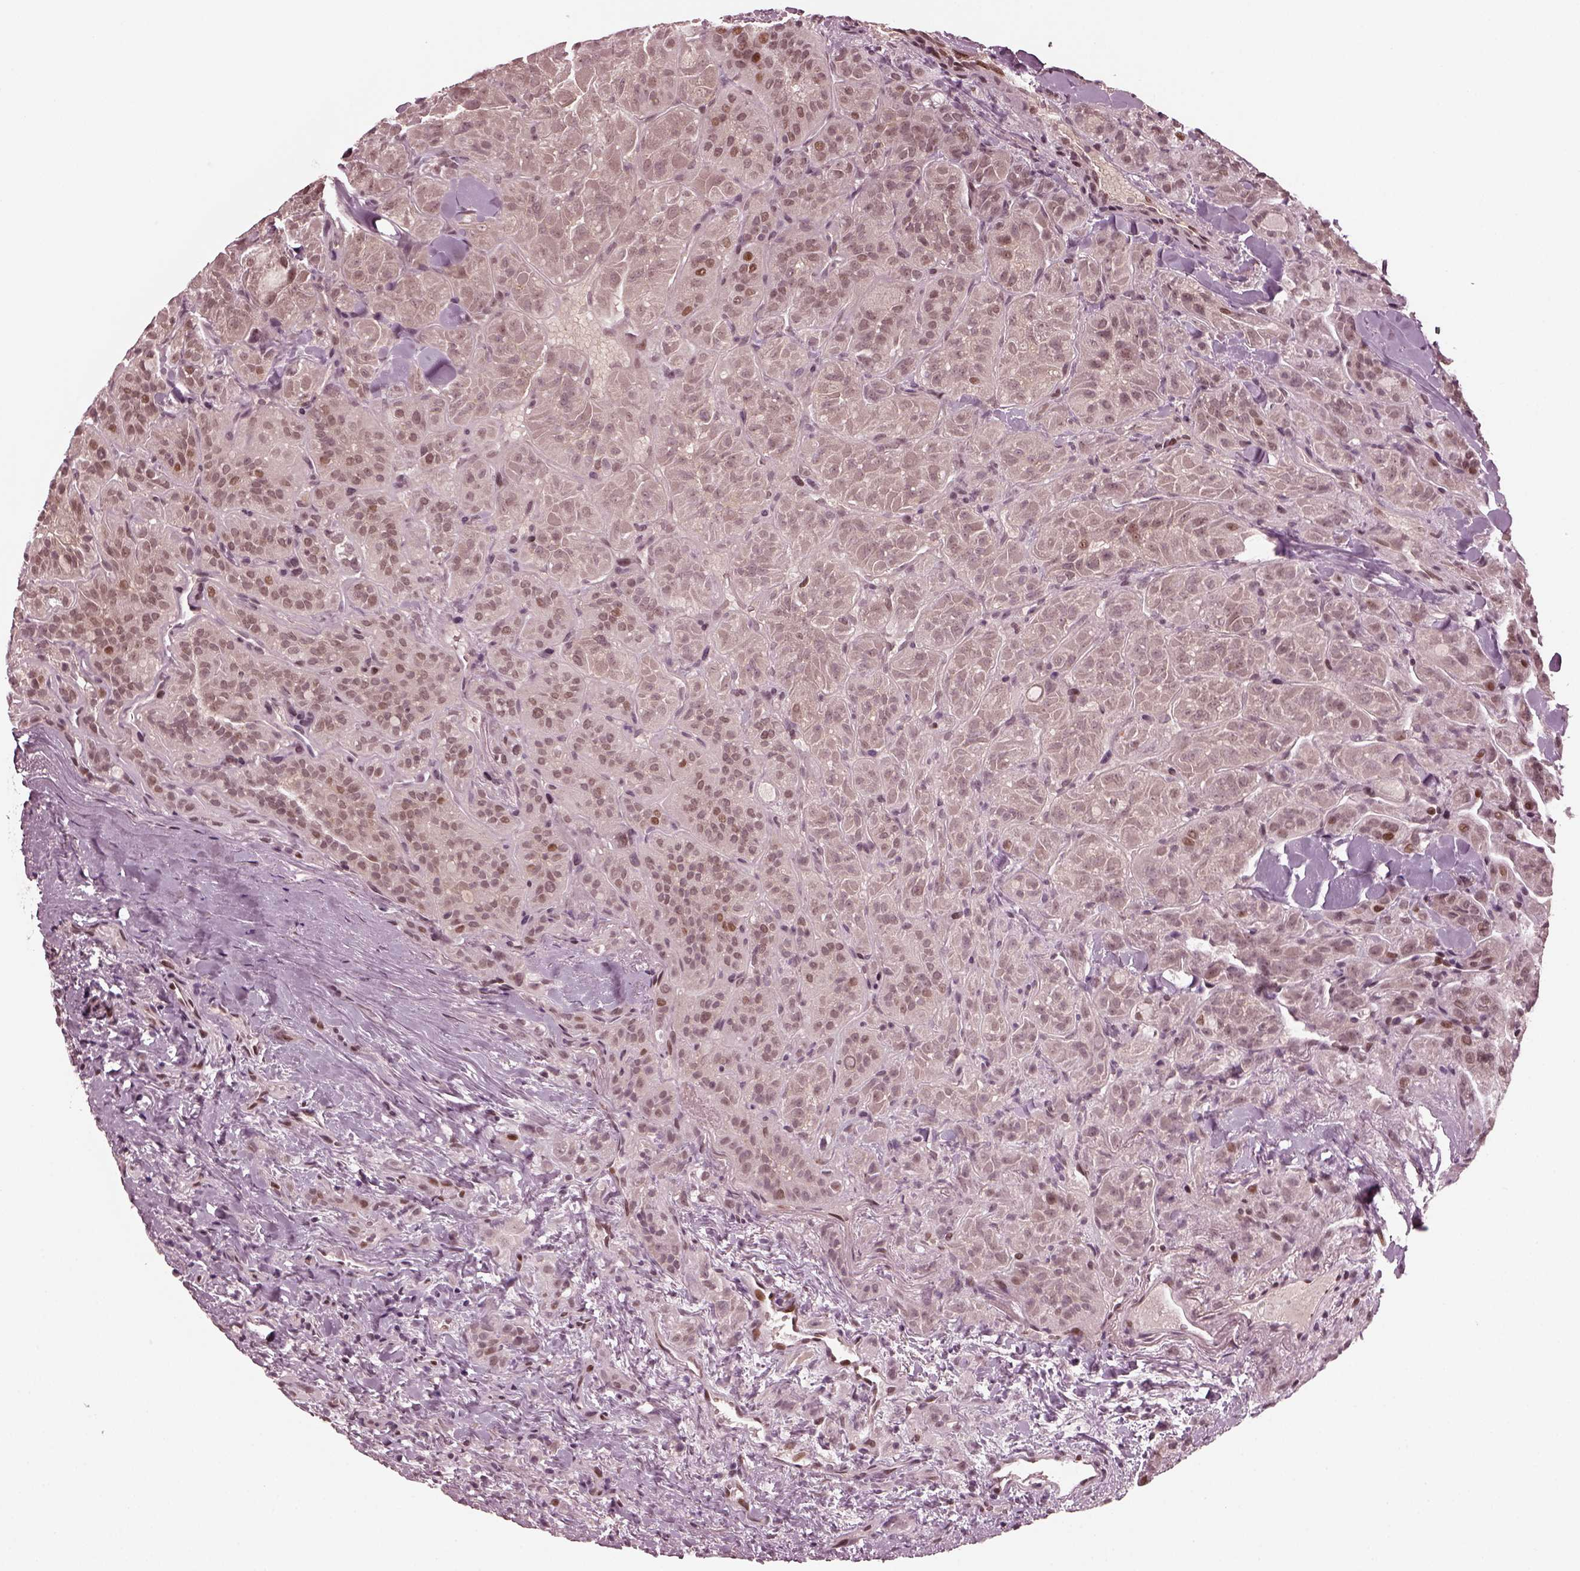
{"staining": {"intensity": "moderate", "quantity": "<25%", "location": "nuclear"}, "tissue": "thyroid cancer", "cell_type": "Tumor cells", "image_type": "cancer", "snomed": [{"axis": "morphology", "description": "Papillary adenocarcinoma, NOS"}, {"axis": "topography", "description": "Thyroid gland"}], "caption": "The image shows staining of thyroid papillary adenocarcinoma, revealing moderate nuclear protein expression (brown color) within tumor cells. The staining is performed using DAB (3,3'-diaminobenzidine) brown chromogen to label protein expression. The nuclei are counter-stained blue using hematoxylin.", "gene": "TRIB3", "patient": {"sex": "female", "age": 45}}